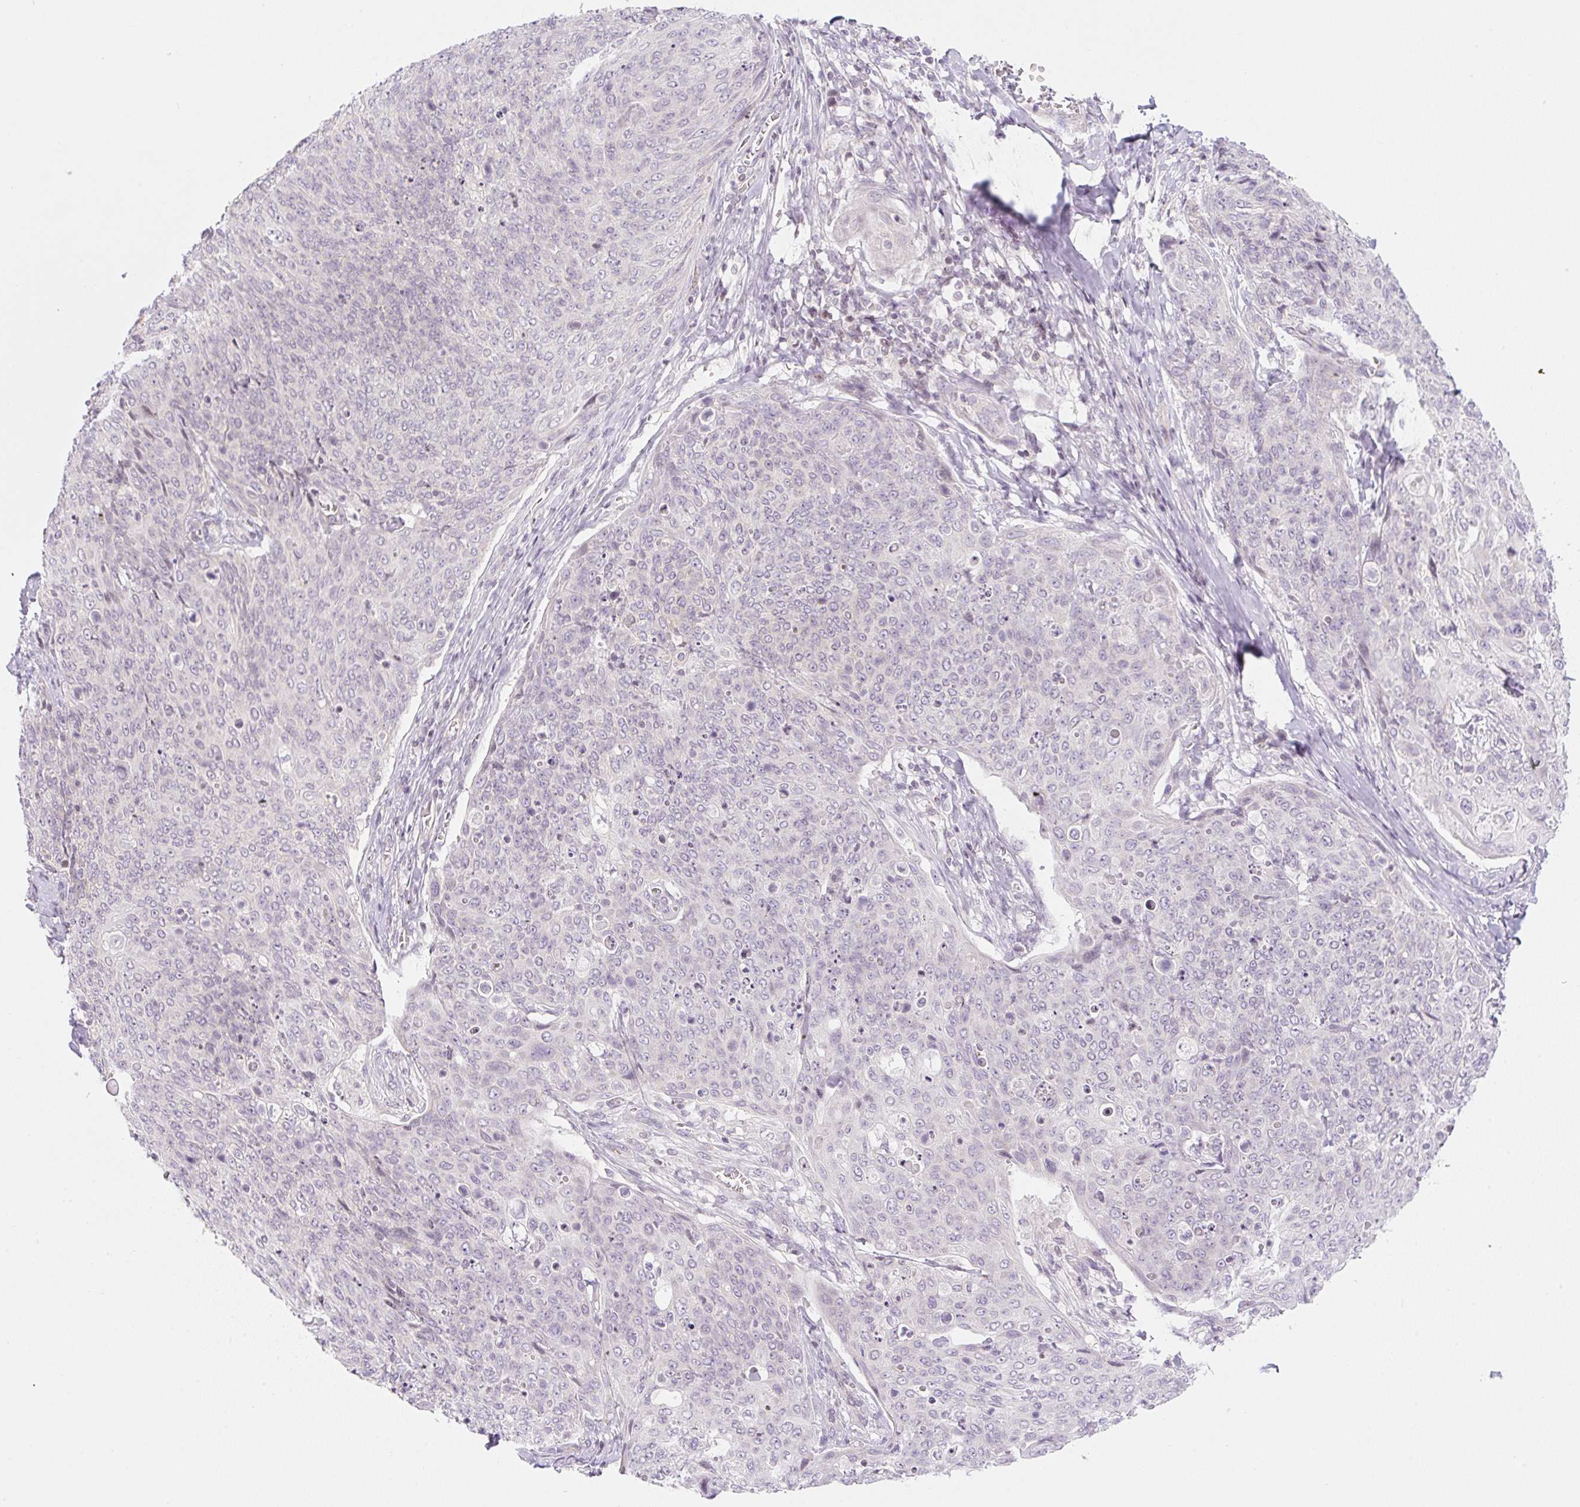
{"staining": {"intensity": "negative", "quantity": "none", "location": "none"}, "tissue": "skin cancer", "cell_type": "Tumor cells", "image_type": "cancer", "snomed": [{"axis": "morphology", "description": "Squamous cell carcinoma, NOS"}, {"axis": "topography", "description": "Skin"}, {"axis": "topography", "description": "Vulva"}], "caption": "Tumor cells show no significant protein positivity in skin cancer.", "gene": "CASKIN1", "patient": {"sex": "female", "age": 85}}